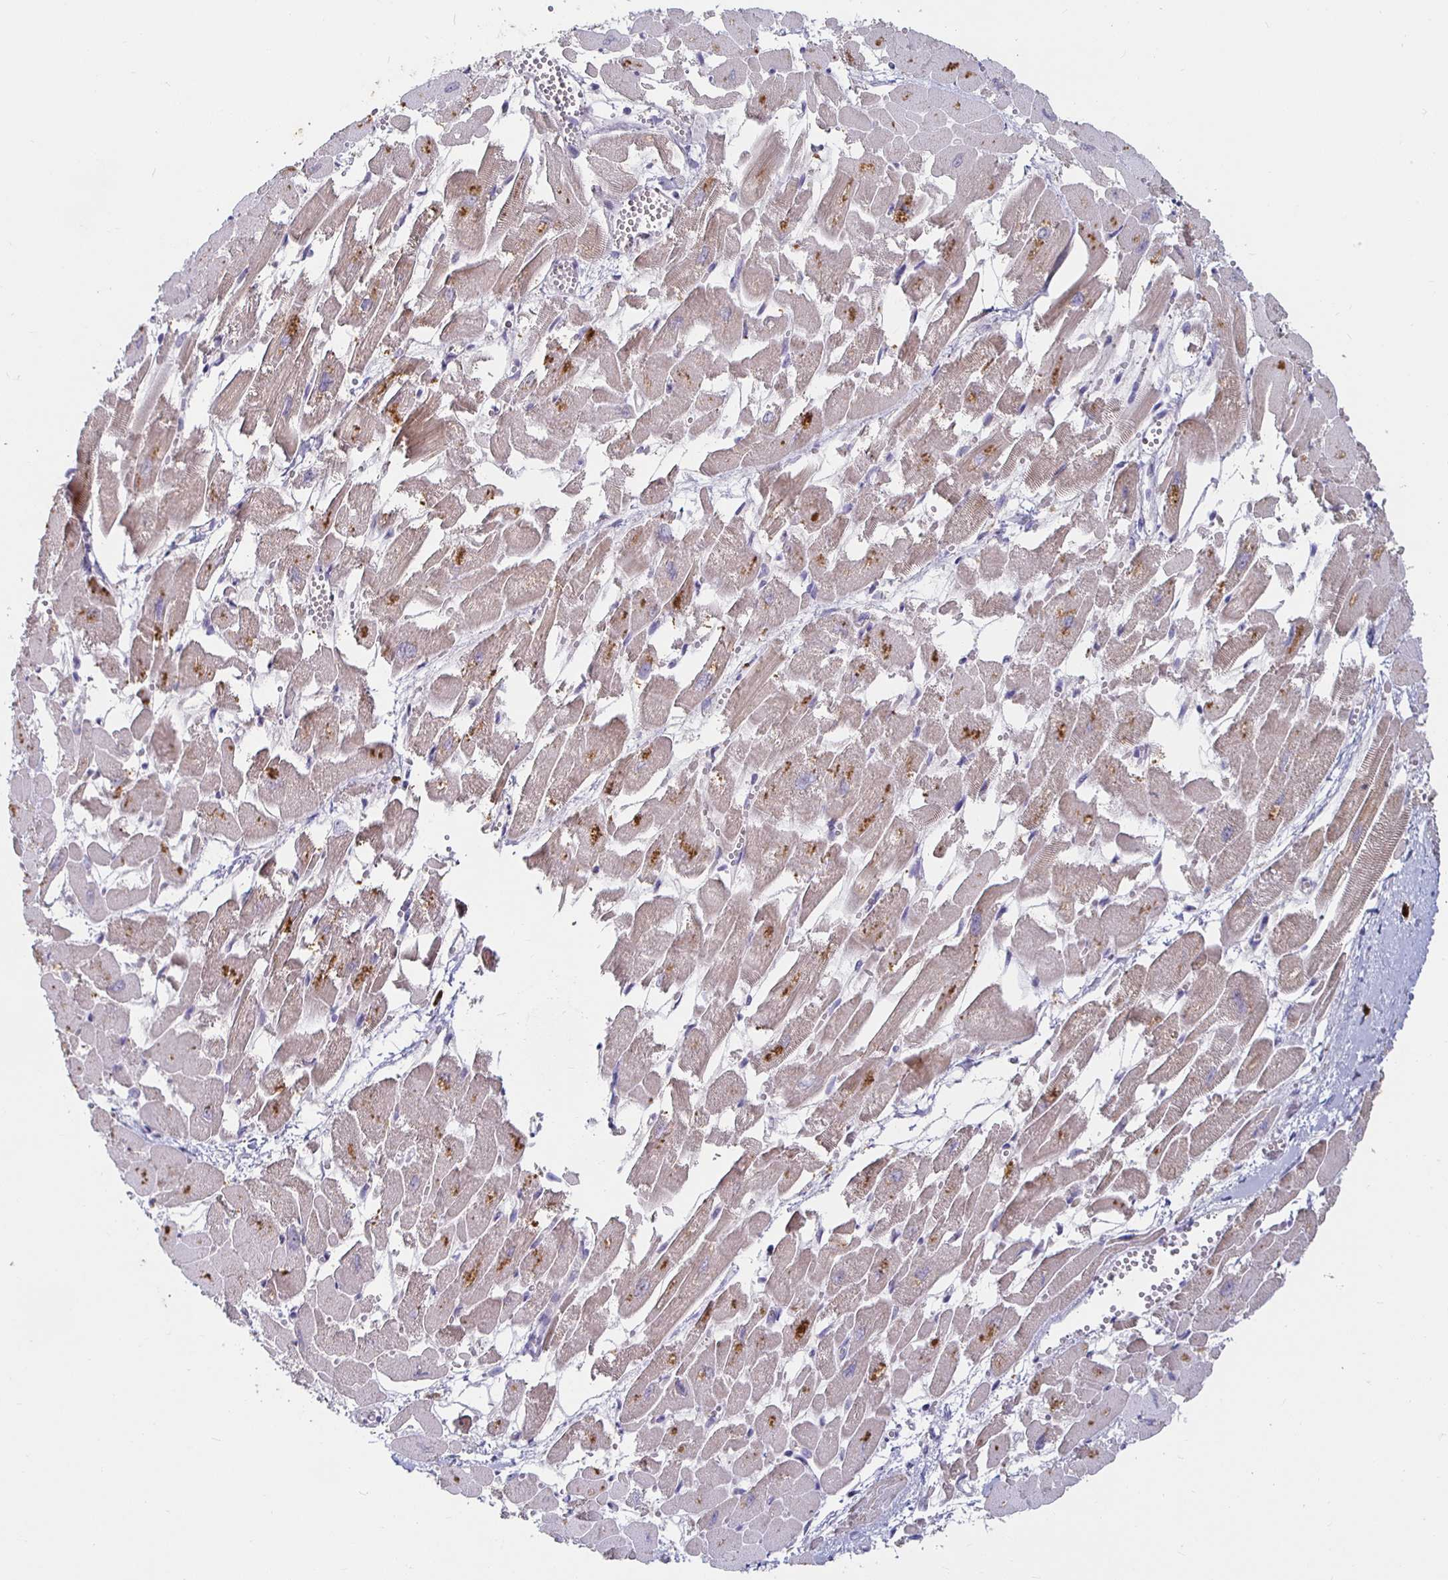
{"staining": {"intensity": "moderate", "quantity": ">75%", "location": "cytoplasmic/membranous"}, "tissue": "heart muscle", "cell_type": "Cardiomyocytes", "image_type": "normal", "snomed": [{"axis": "morphology", "description": "Normal tissue, NOS"}, {"axis": "topography", "description": "Heart"}], "caption": "IHC image of benign human heart muscle stained for a protein (brown), which shows medium levels of moderate cytoplasmic/membranous positivity in approximately >75% of cardiomyocytes.", "gene": "RNF144B", "patient": {"sex": "female", "age": 52}}